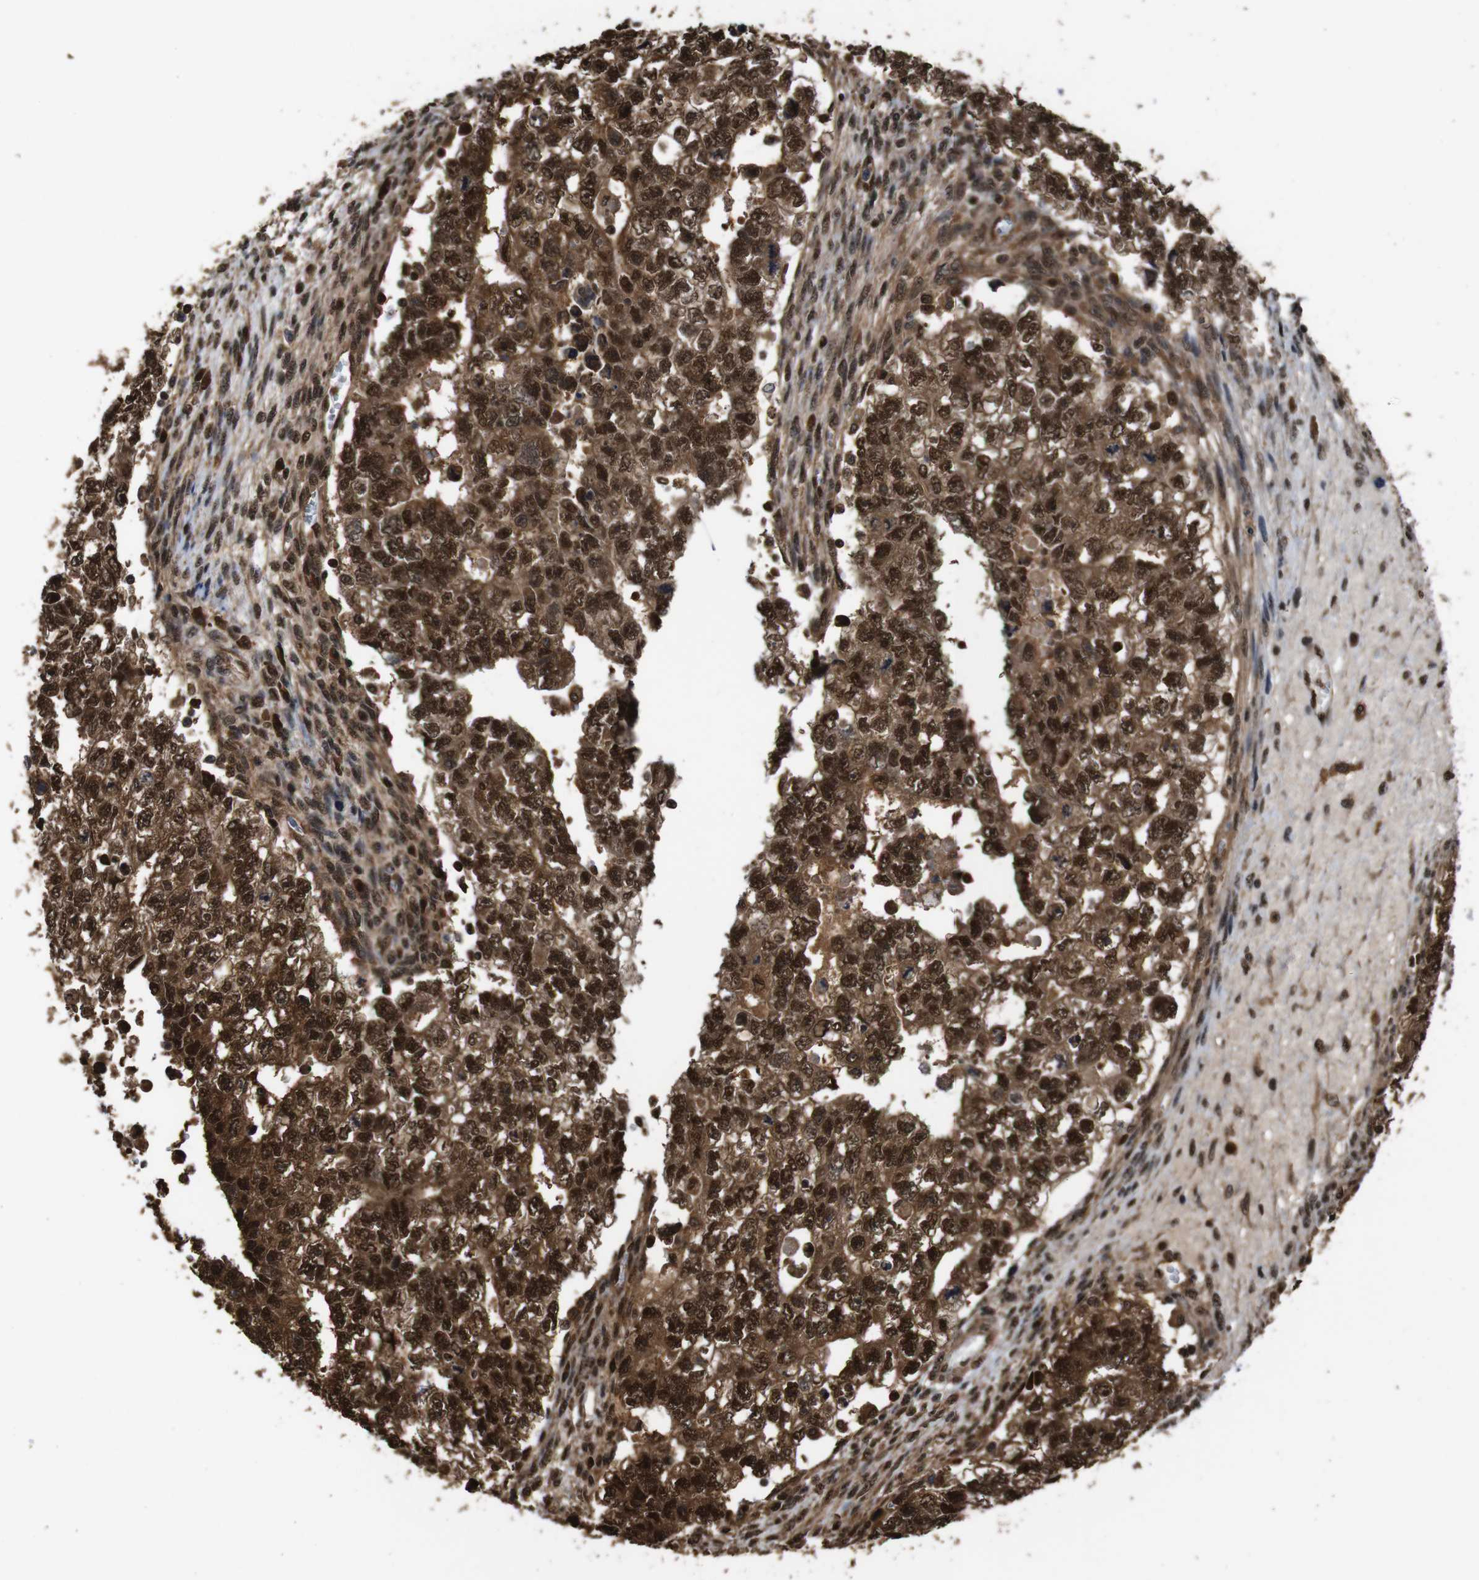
{"staining": {"intensity": "strong", "quantity": ">75%", "location": "cytoplasmic/membranous,nuclear"}, "tissue": "testis cancer", "cell_type": "Tumor cells", "image_type": "cancer", "snomed": [{"axis": "morphology", "description": "Seminoma, NOS"}, {"axis": "morphology", "description": "Carcinoma, Embryonal, NOS"}, {"axis": "topography", "description": "Testis"}], "caption": "IHC image of human testis cancer (embryonal carcinoma) stained for a protein (brown), which displays high levels of strong cytoplasmic/membranous and nuclear staining in approximately >75% of tumor cells.", "gene": "VCP", "patient": {"sex": "male", "age": 38}}